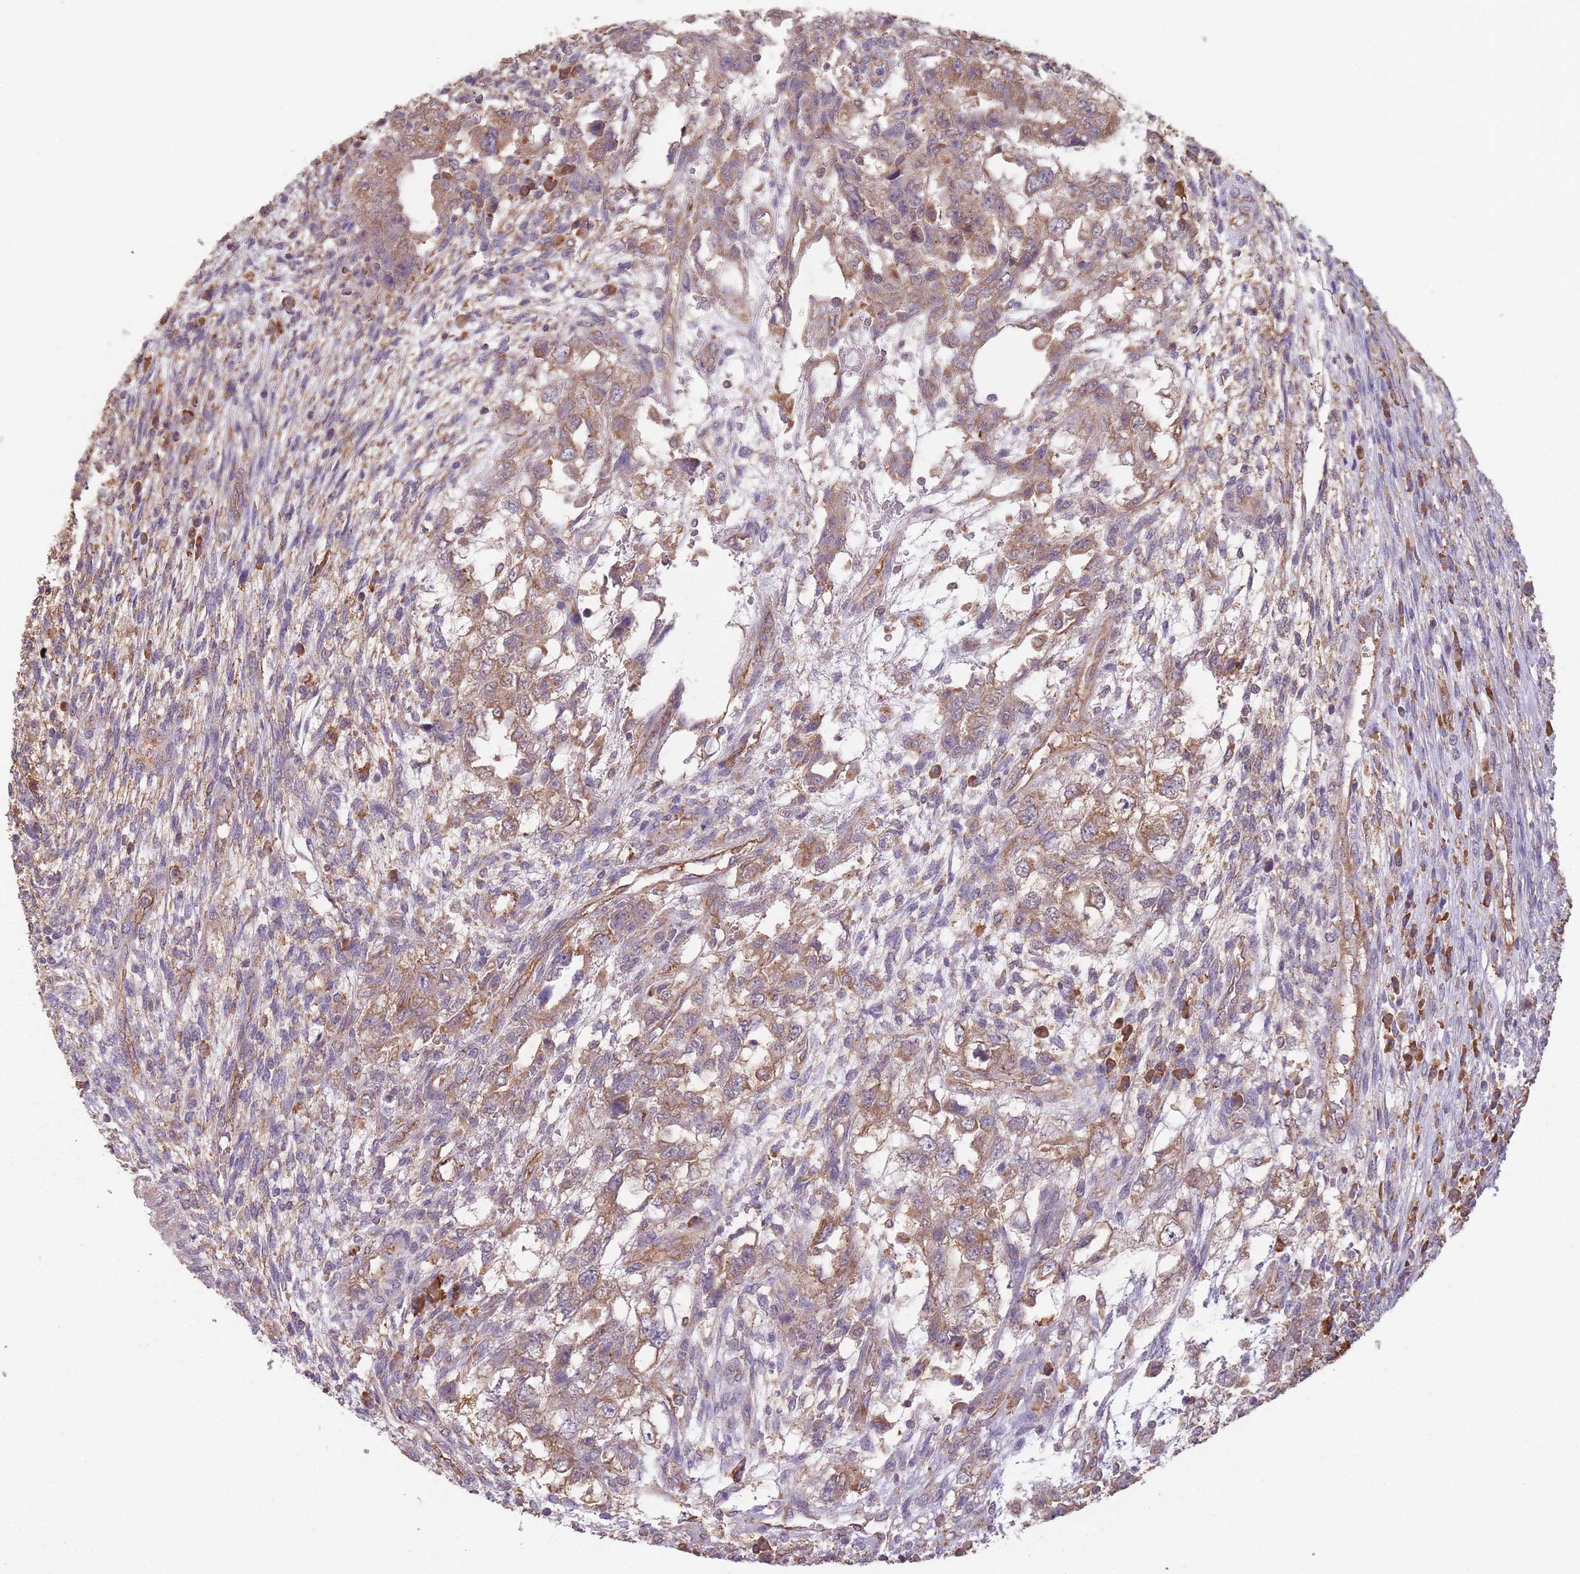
{"staining": {"intensity": "moderate", "quantity": ">75%", "location": "cytoplasmic/membranous"}, "tissue": "testis cancer", "cell_type": "Tumor cells", "image_type": "cancer", "snomed": [{"axis": "morphology", "description": "Carcinoma, Embryonal, NOS"}, {"axis": "topography", "description": "Testis"}], "caption": "Immunohistochemical staining of testis embryonal carcinoma exhibits medium levels of moderate cytoplasmic/membranous staining in approximately >75% of tumor cells.", "gene": "SANBR", "patient": {"sex": "male", "age": 26}}